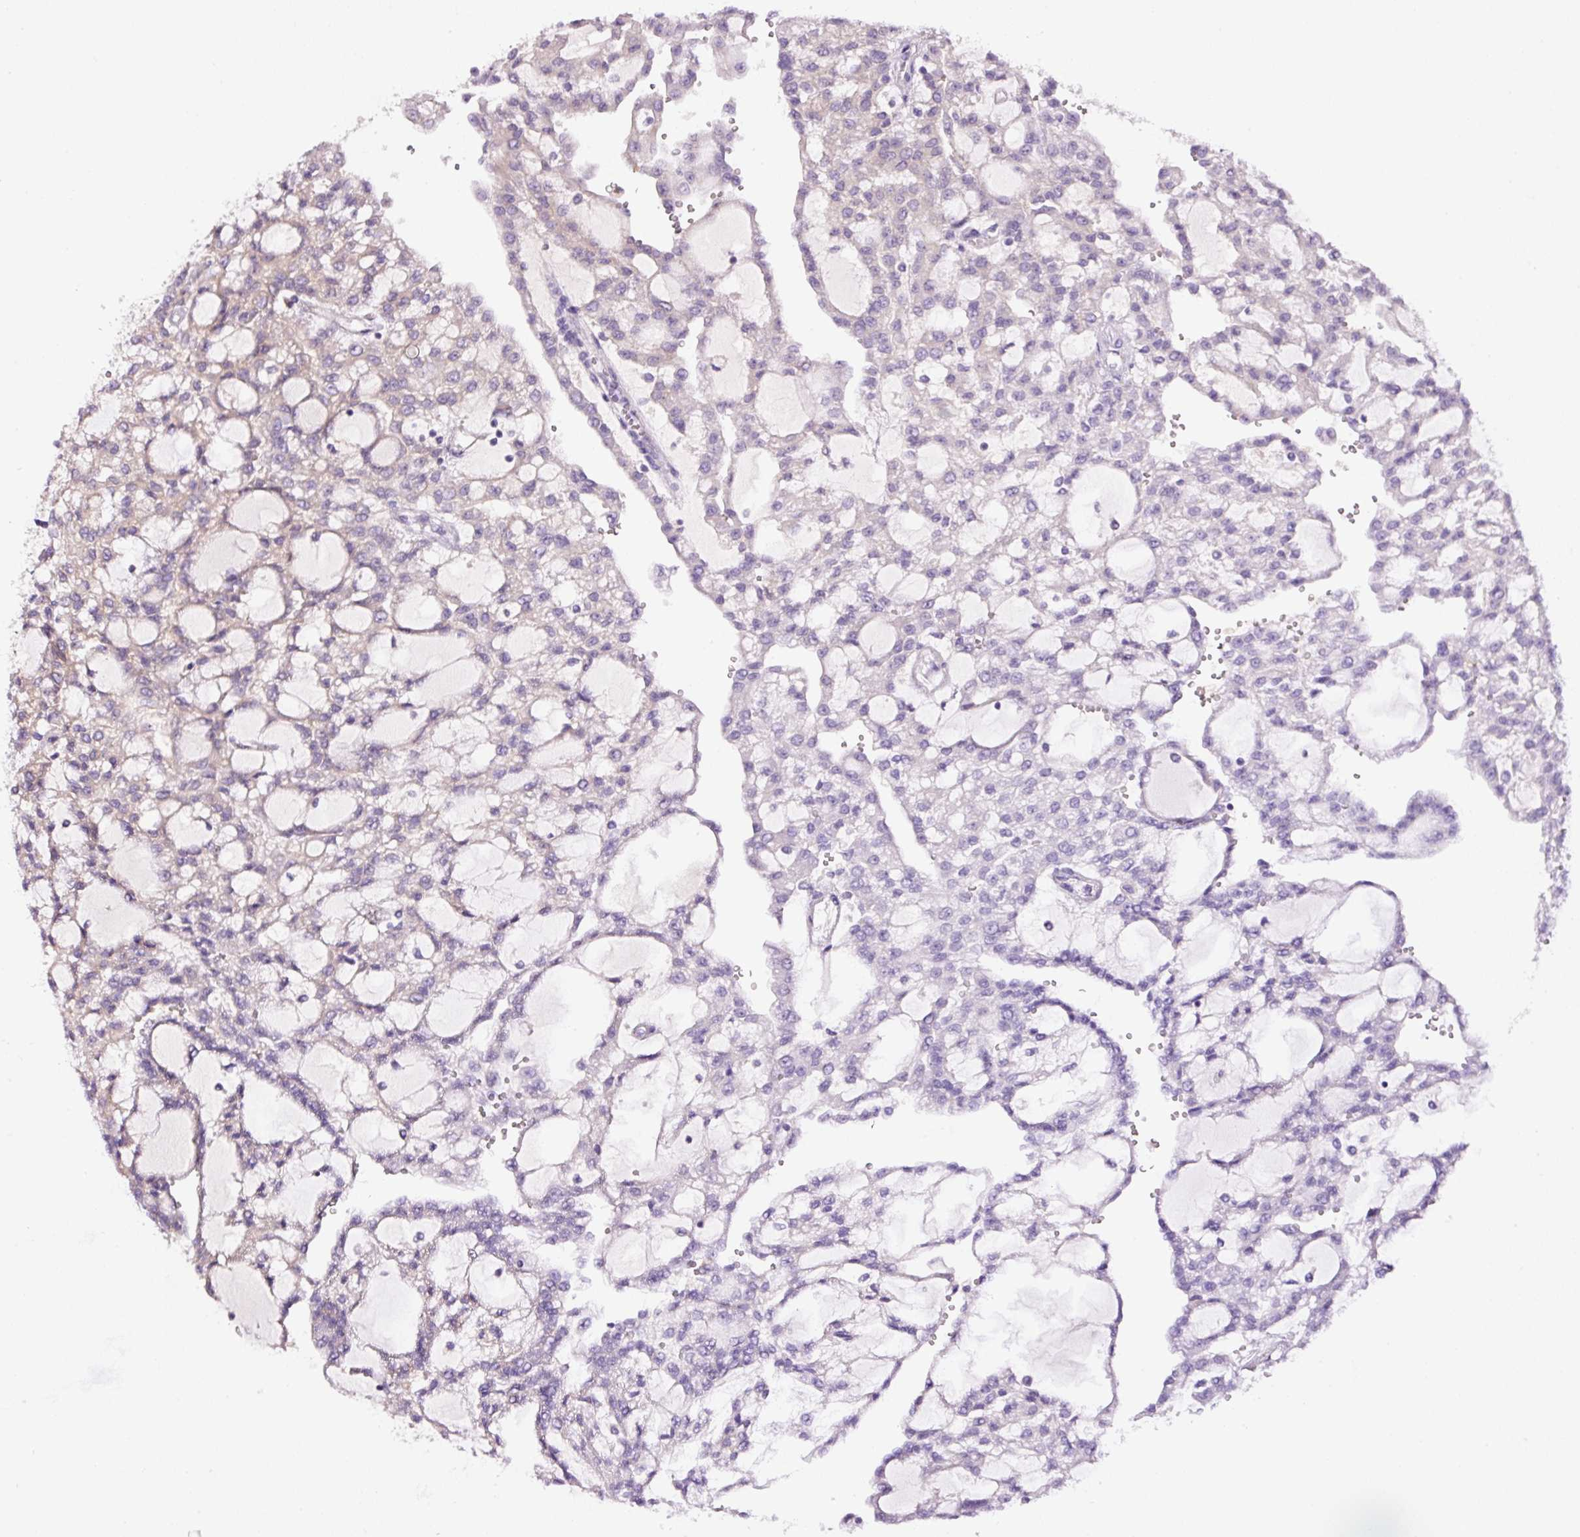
{"staining": {"intensity": "moderate", "quantity": "25%-75%", "location": "cytoplasmic/membranous"}, "tissue": "renal cancer", "cell_type": "Tumor cells", "image_type": "cancer", "snomed": [{"axis": "morphology", "description": "Adenocarcinoma, NOS"}, {"axis": "topography", "description": "Kidney"}], "caption": "An image of human renal cancer (adenocarcinoma) stained for a protein shows moderate cytoplasmic/membranous brown staining in tumor cells. The protein is shown in brown color, while the nuclei are stained blue.", "gene": "PCK2", "patient": {"sex": "male", "age": 63}}